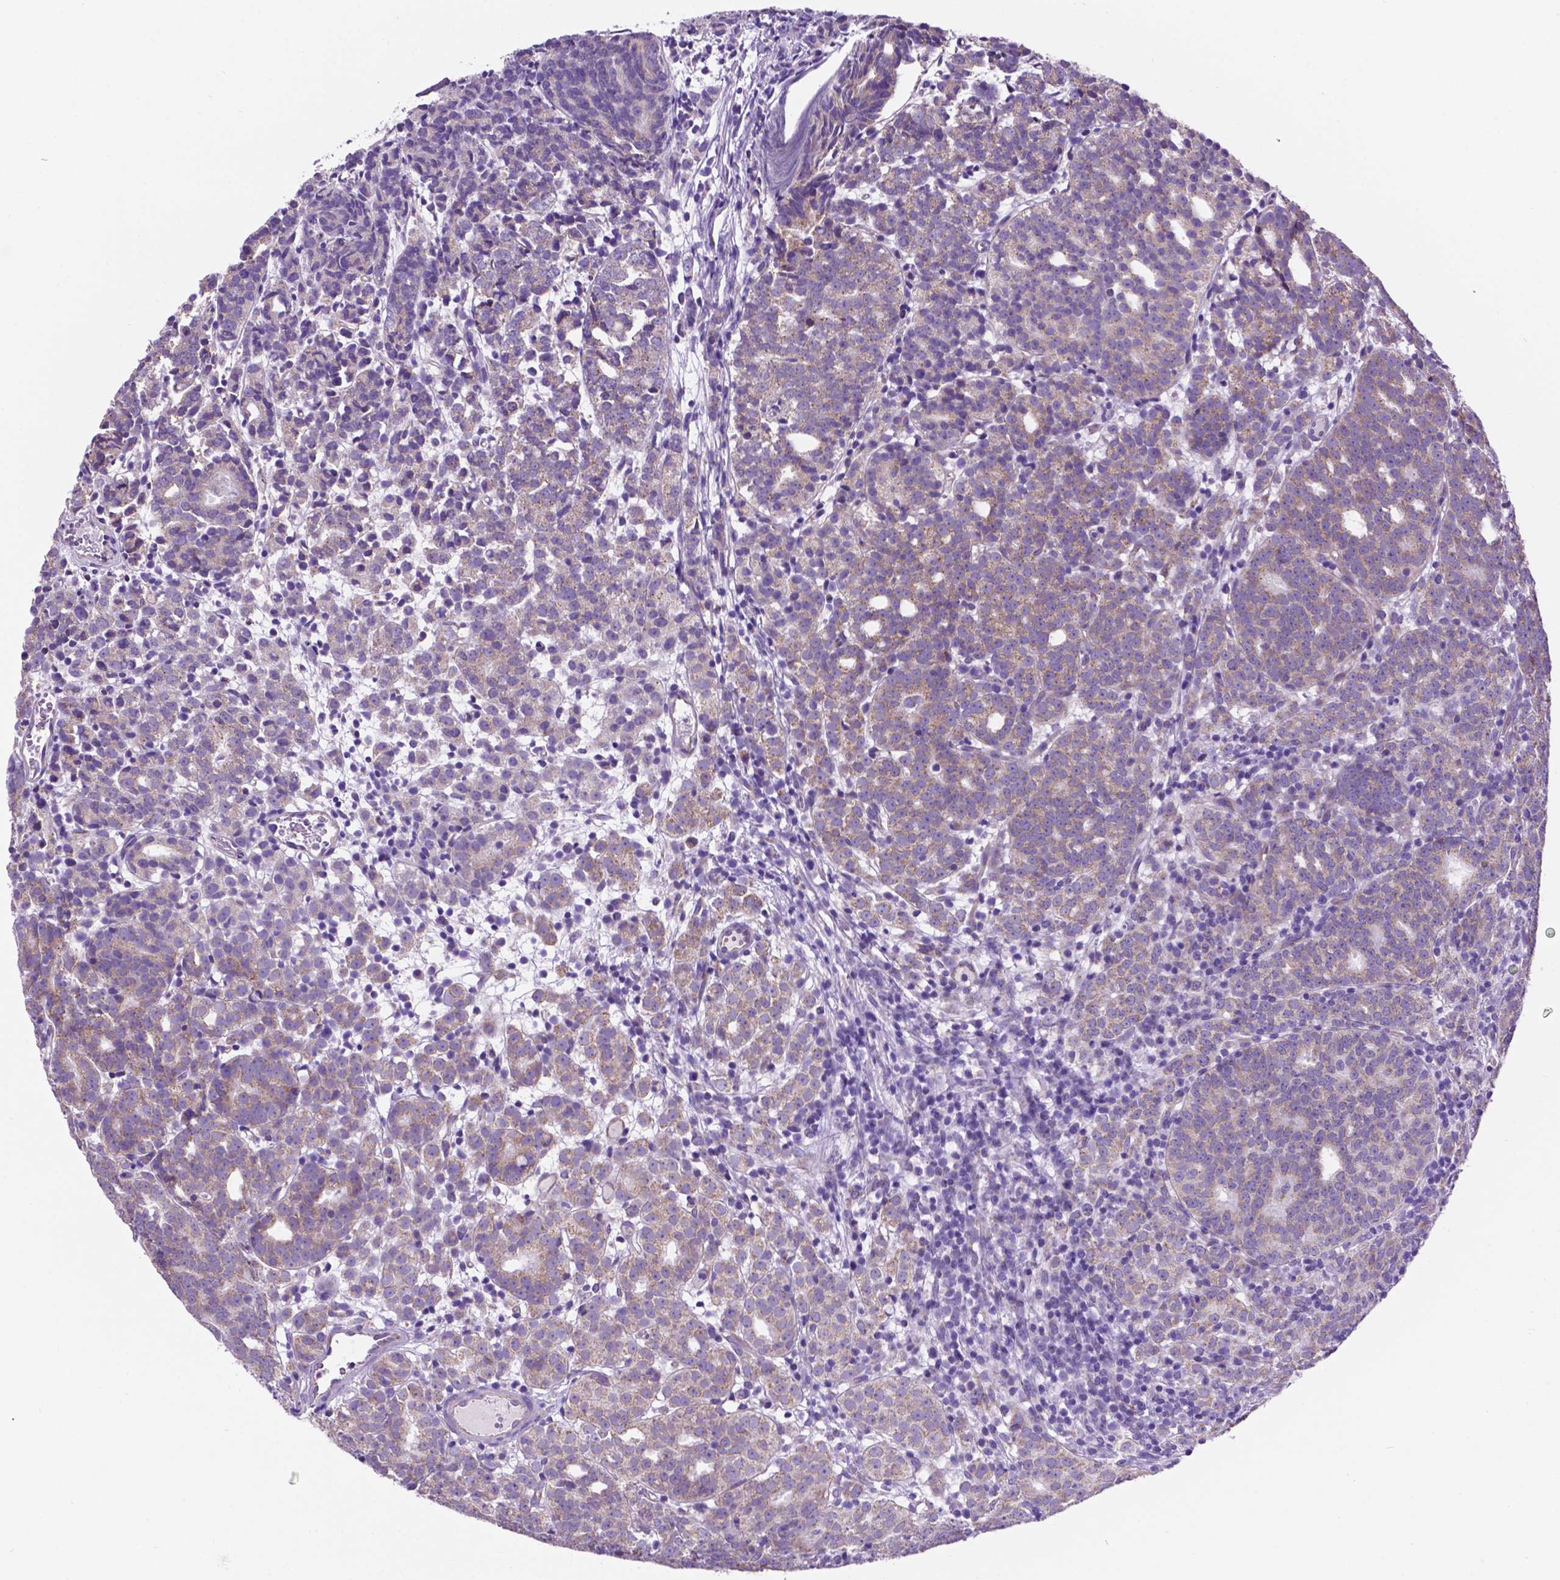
{"staining": {"intensity": "weak", "quantity": "25%-75%", "location": "cytoplasmic/membranous"}, "tissue": "prostate cancer", "cell_type": "Tumor cells", "image_type": "cancer", "snomed": [{"axis": "morphology", "description": "Adenocarcinoma, High grade"}, {"axis": "topography", "description": "Prostate"}], "caption": "Protein expression analysis of human prostate adenocarcinoma (high-grade) reveals weak cytoplasmic/membranous expression in approximately 25%-75% of tumor cells.", "gene": "TMEM121B", "patient": {"sex": "male", "age": 53}}